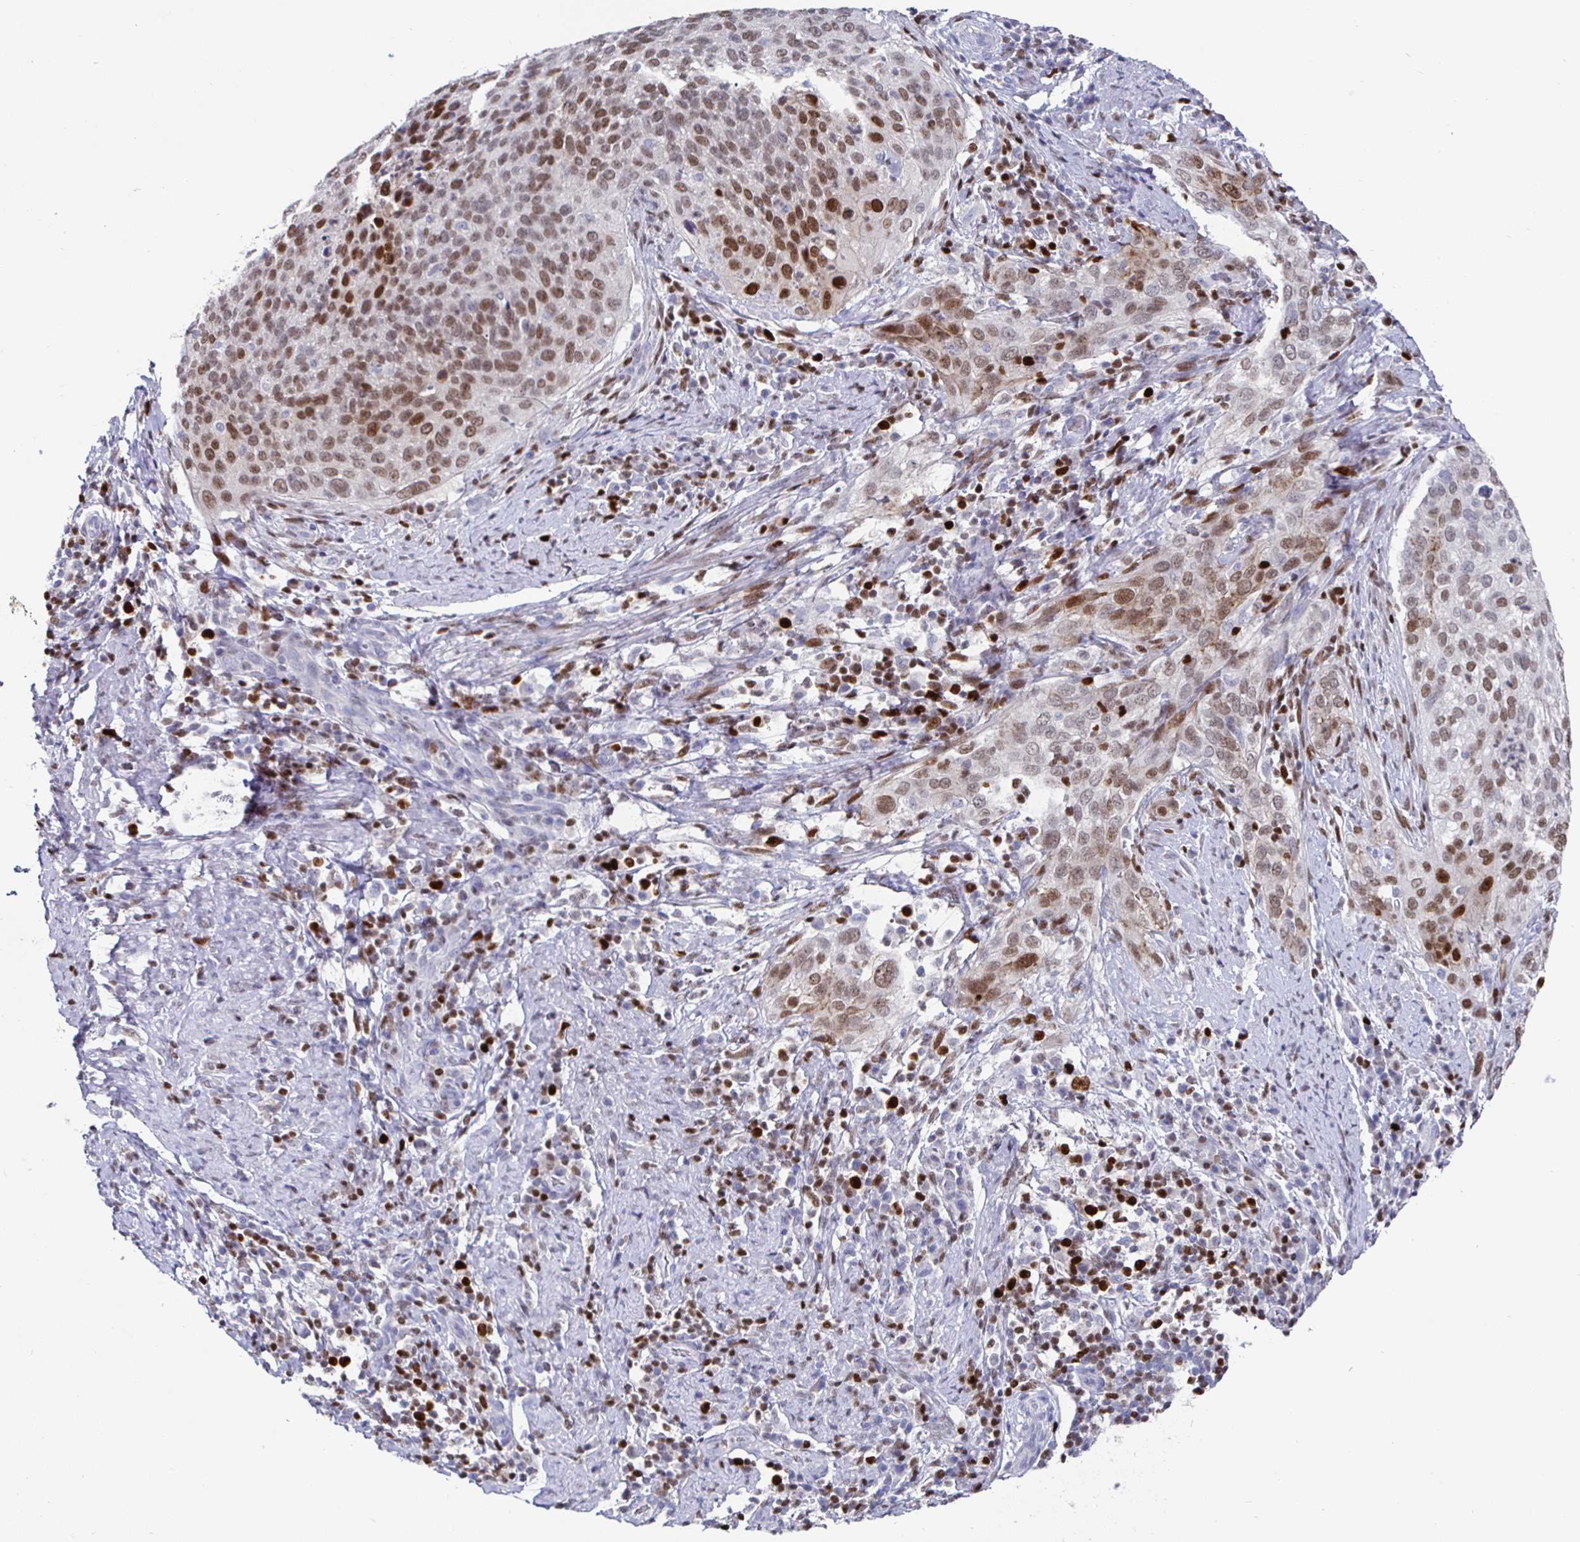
{"staining": {"intensity": "moderate", "quantity": ">75%", "location": "nuclear"}, "tissue": "cervical cancer", "cell_type": "Tumor cells", "image_type": "cancer", "snomed": [{"axis": "morphology", "description": "Squamous cell carcinoma, NOS"}, {"axis": "topography", "description": "Cervix"}], "caption": "A medium amount of moderate nuclear expression is seen in about >75% of tumor cells in cervical cancer (squamous cell carcinoma) tissue.", "gene": "RUNX2", "patient": {"sex": "female", "age": 38}}